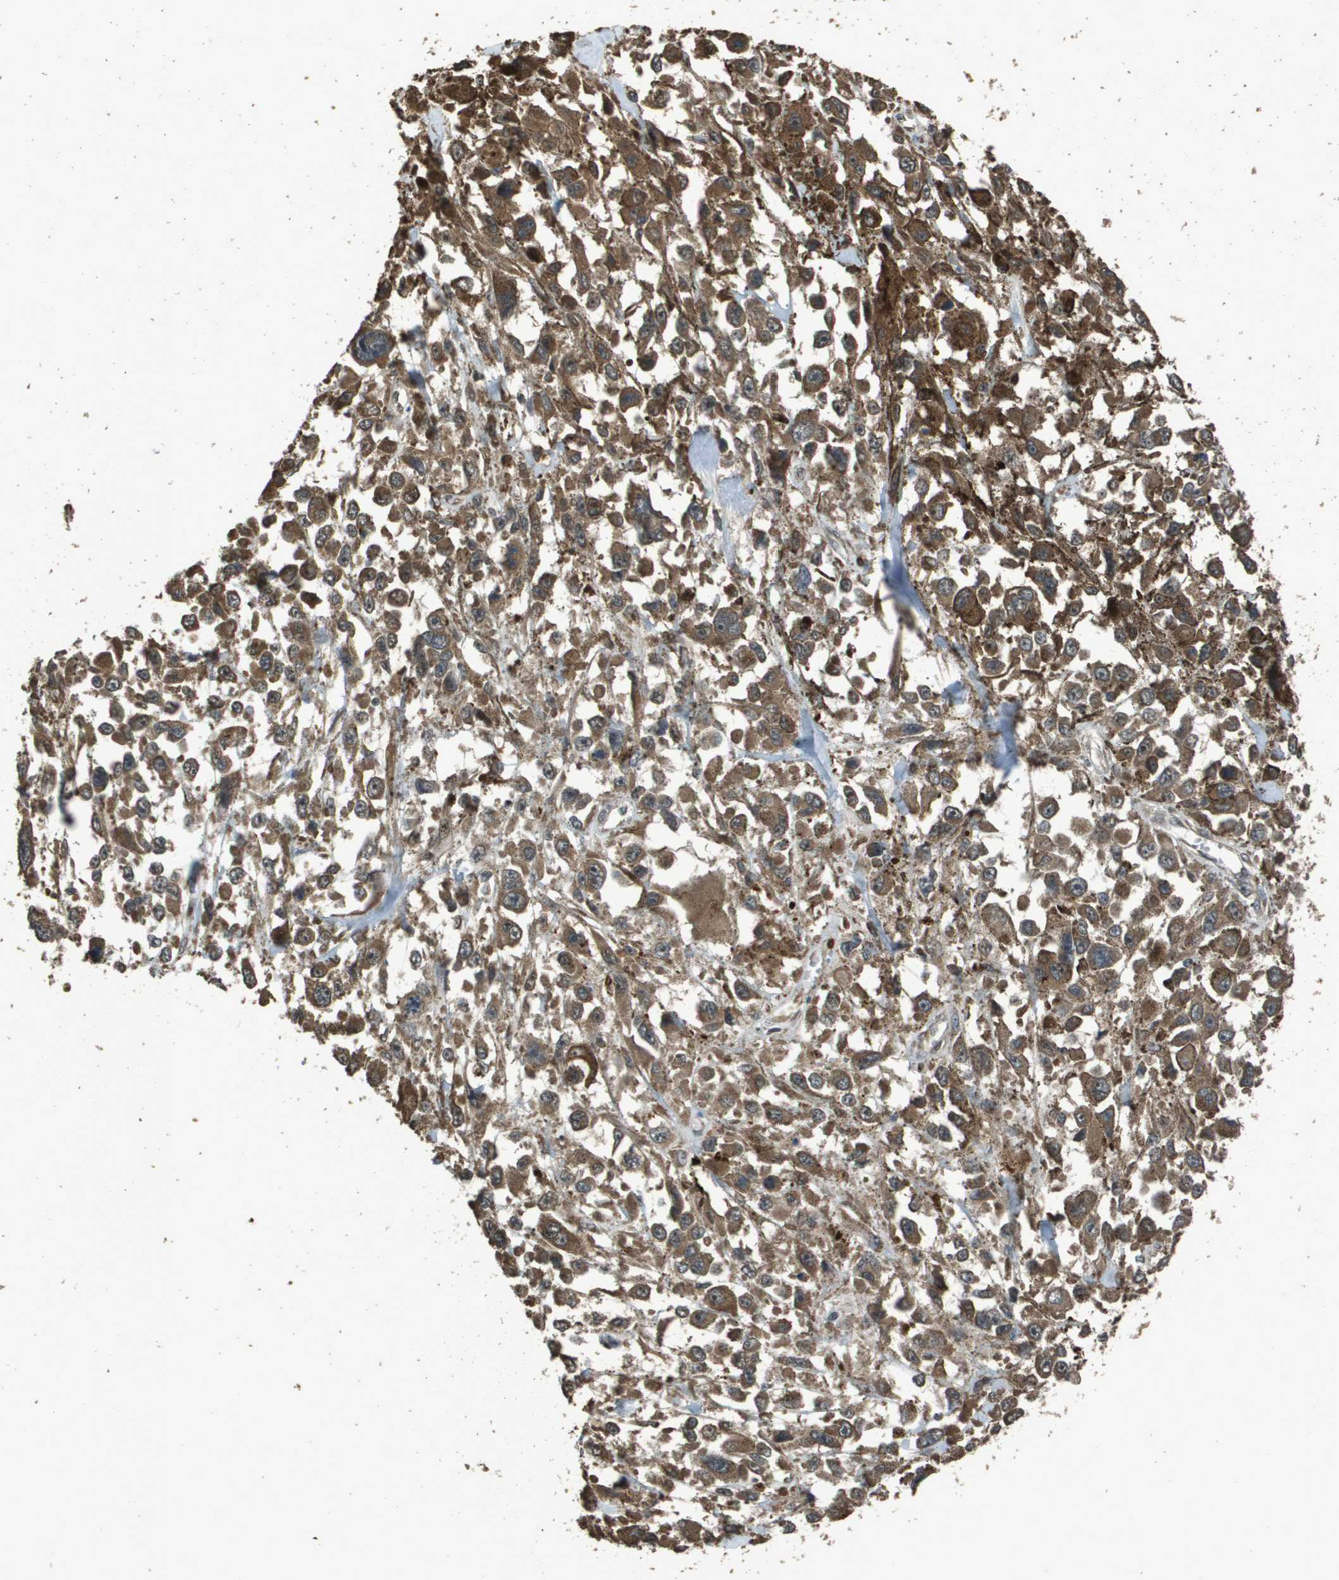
{"staining": {"intensity": "moderate", "quantity": ">75%", "location": "cytoplasmic/membranous"}, "tissue": "melanoma", "cell_type": "Tumor cells", "image_type": "cancer", "snomed": [{"axis": "morphology", "description": "Malignant melanoma, Metastatic site"}, {"axis": "topography", "description": "Lymph node"}], "caption": "Human melanoma stained with a brown dye displays moderate cytoplasmic/membranous positive staining in approximately >75% of tumor cells.", "gene": "FIG4", "patient": {"sex": "male", "age": 59}}